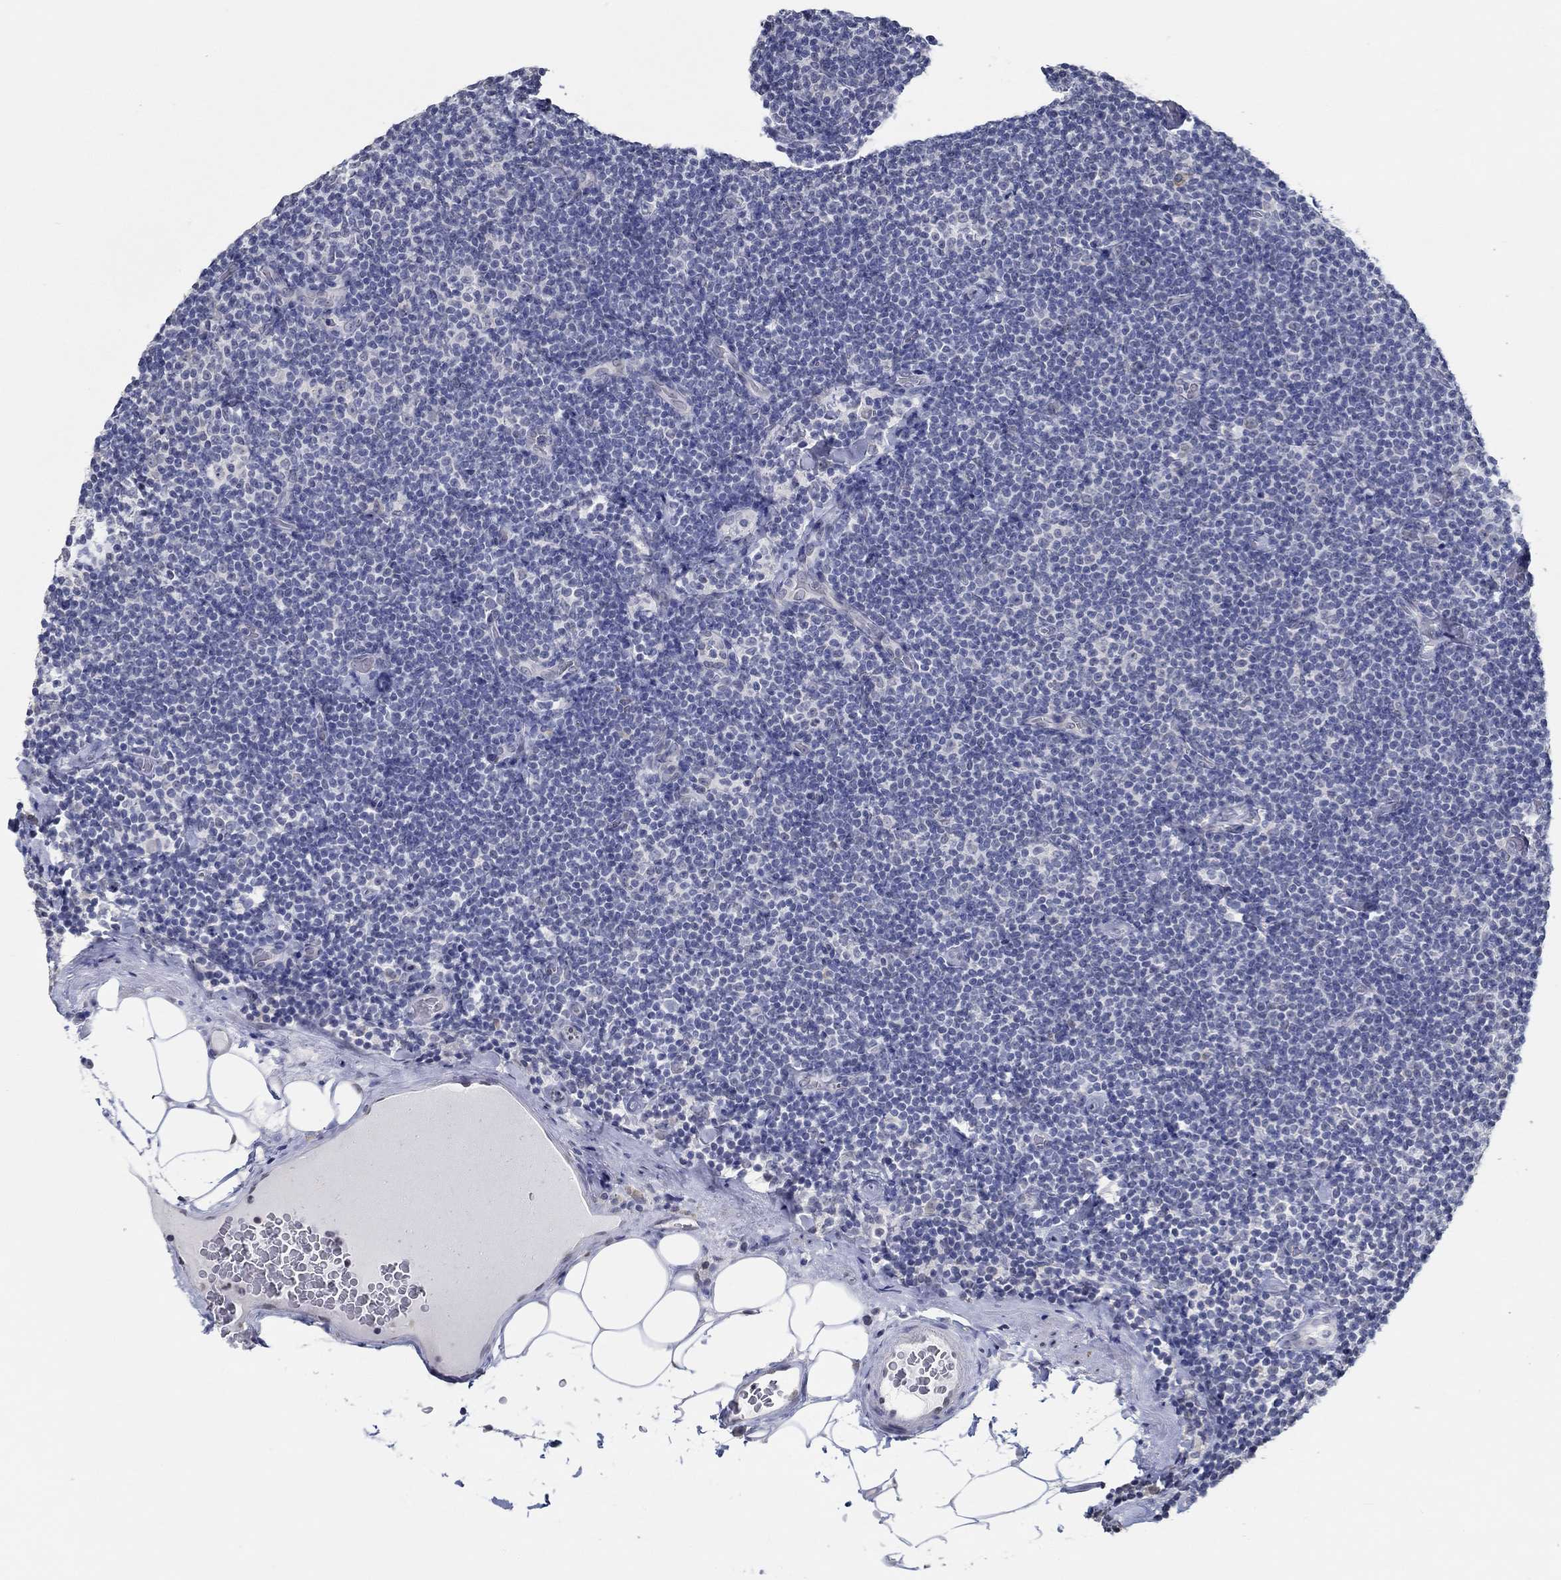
{"staining": {"intensity": "negative", "quantity": "none", "location": "none"}, "tissue": "lymphoma", "cell_type": "Tumor cells", "image_type": "cancer", "snomed": [{"axis": "morphology", "description": "Malignant lymphoma, non-Hodgkin's type, Low grade"}, {"axis": "topography", "description": "Lymph node"}], "caption": "Immunohistochemistry of human low-grade malignant lymphoma, non-Hodgkin's type shows no expression in tumor cells.", "gene": "NUP155", "patient": {"sex": "male", "age": 81}}